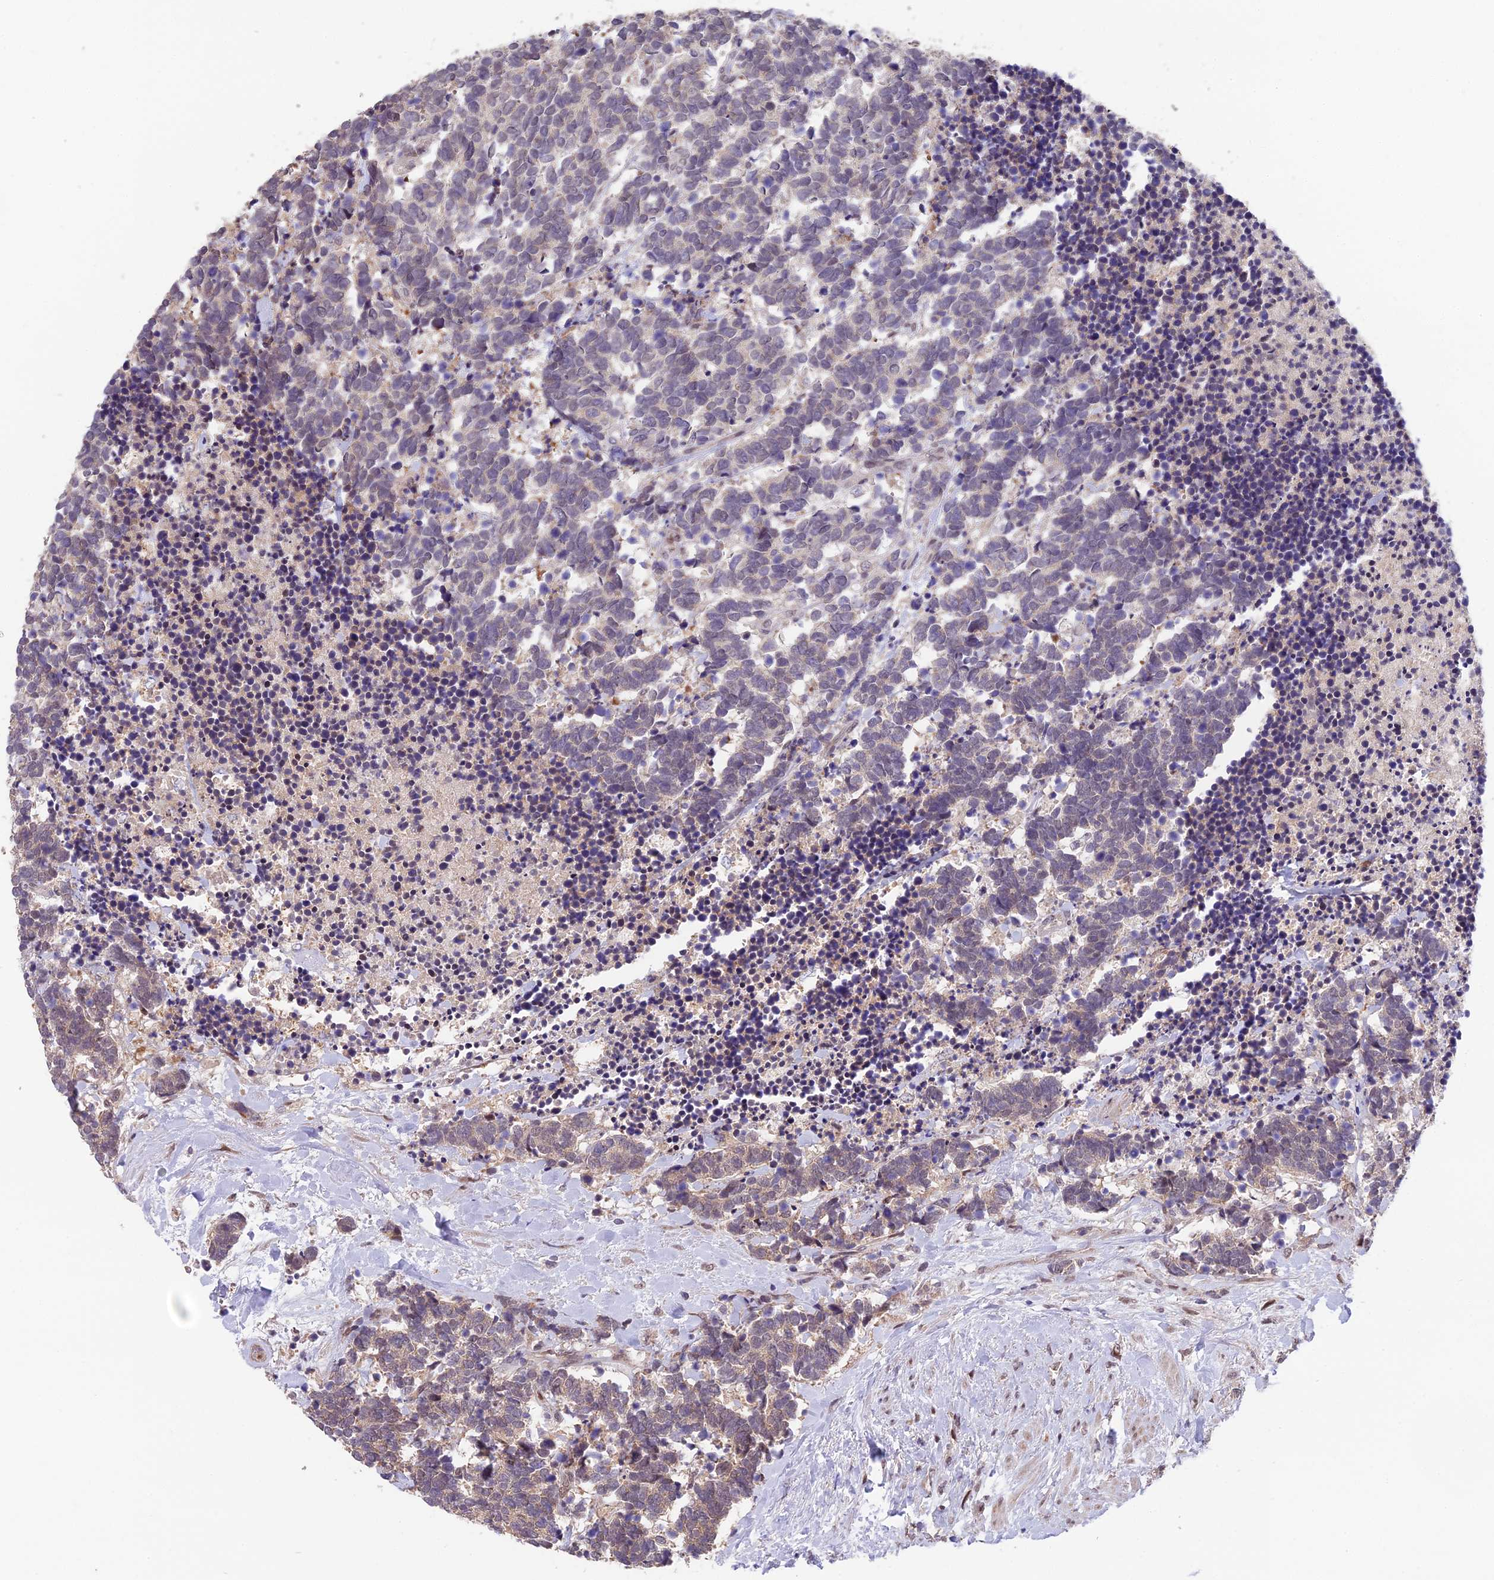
{"staining": {"intensity": "weak", "quantity": "<25%", "location": "cytoplasmic/membranous"}, "tissue": "carcinoid", "cell_type": "Tumor cells", "image_type": "cancer", "snomed": [{"axis": "morphology", "description": "Carcinoma, NOS"}, {"axis": "morphology", "description": "Carcinoid, malignant, NOS"}, {"axis": "topography", "description": "Prostate"}], "caption": "Human carcinoid (malignant) stained for a protein using IHC shows no staining in tumor cells.", "gene": "CYP2R1", "patient": {"sex": "male", "age": 57}}